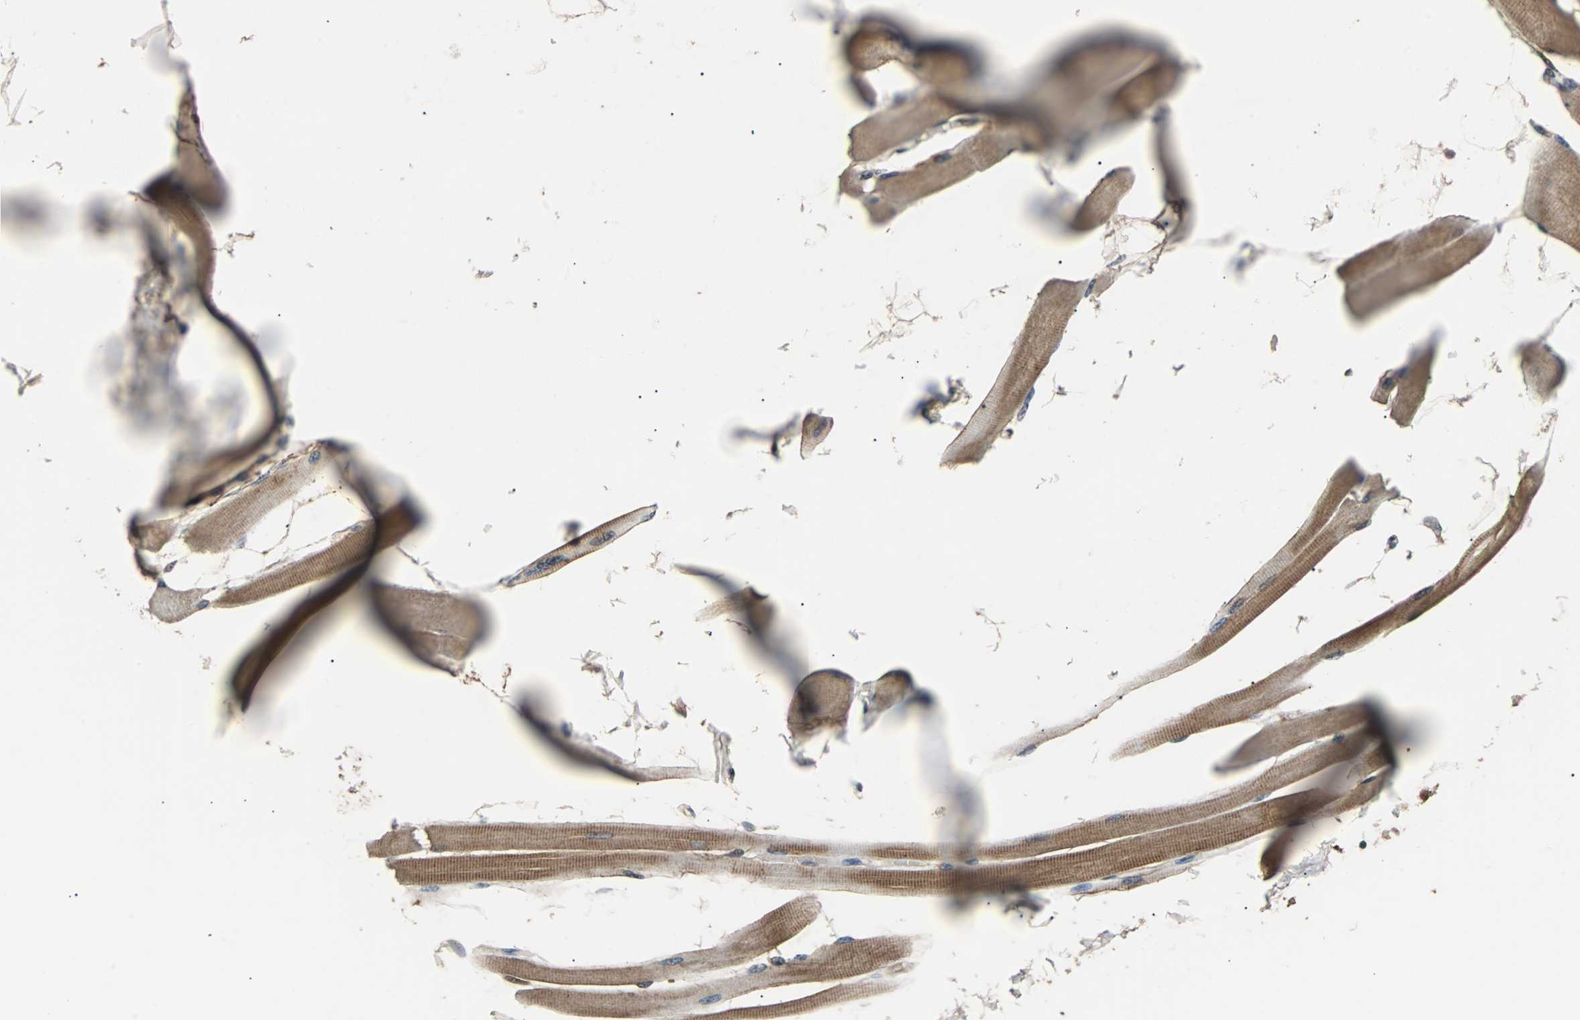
{"staining": {"intensity": "moderate", "quantity": ">75%", "location": "cytoplasmic/membranous"}, "tissue": "skeletal muscle", "cell_type": "Myocytes", "image_type": "normal", "snomed": [{"axis": "morphology", "description": "Normal tissue, NOS"}, {"axis": "topography", "description": "Skeletal muscle"}, {"axis": "topography", "description": "Peripheral nerve tissue"}], "caption": "Immunohistochemistry micrograph of benign human skeletal muscle stained for a protein (brown), which exhibits medium levels of moderate cytoplasmic/membranous expression in approximately >75% of myocytes.", "gene": "PRDX6", "patient": {"sex": "female", "age": 84}}